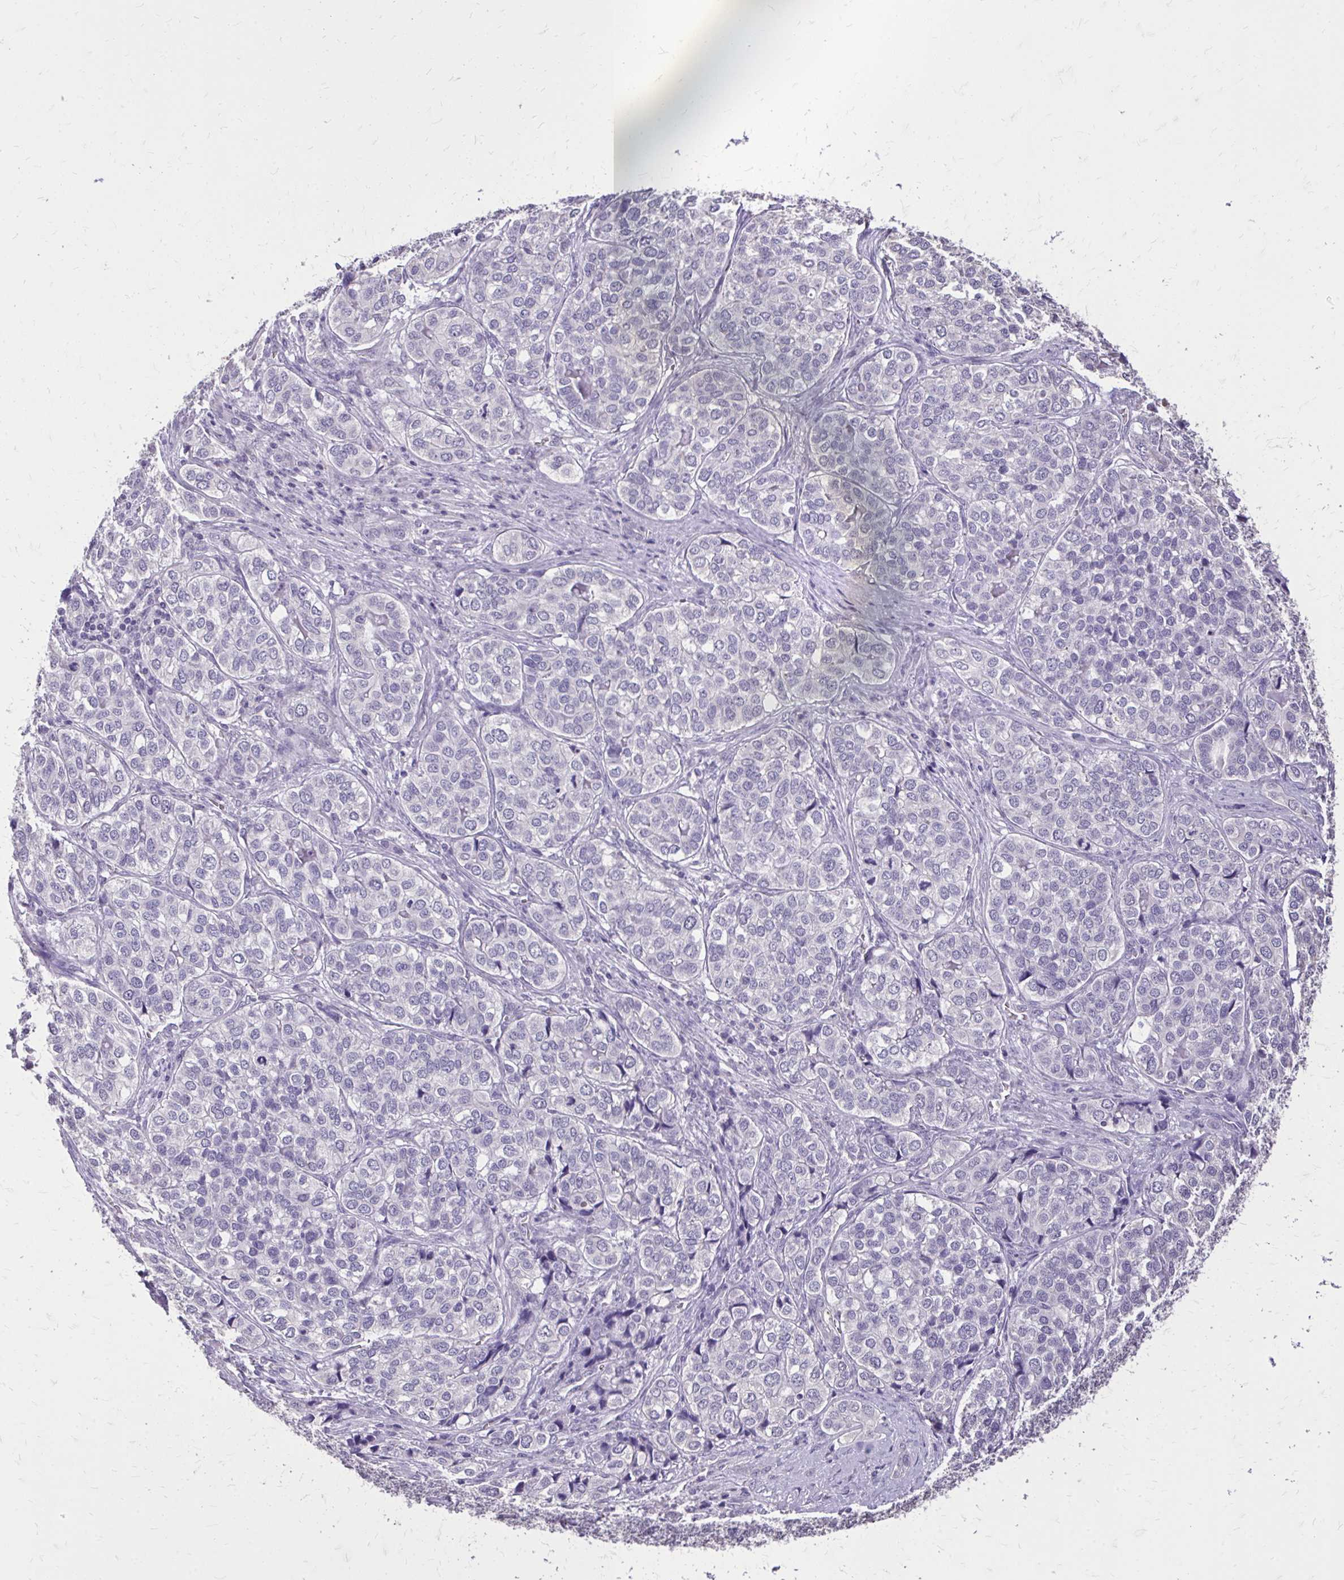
{"staining": {"intensity": "negative", "quantity": "none", "location": "none"}, "tissue": "liver cancer", "cell_type": "Tumor cells", "image_type": "cancer", "snomed": [{"axis": "morphology", "description": "Cholangiocarcinoma"}, {"axis": "topography", "description": "Liver"}], "caption": "Protein analysis of liver cancer displays no significant staining in tumor cells. (Stains: DAB (3,3'-diaminobenzidine) IHC with hematoxylin counter stain, Microscopy: brightfield microscopy at high magnification).", "gene": "AKAP5", "patient": {"sex": "male", "age": 56}}